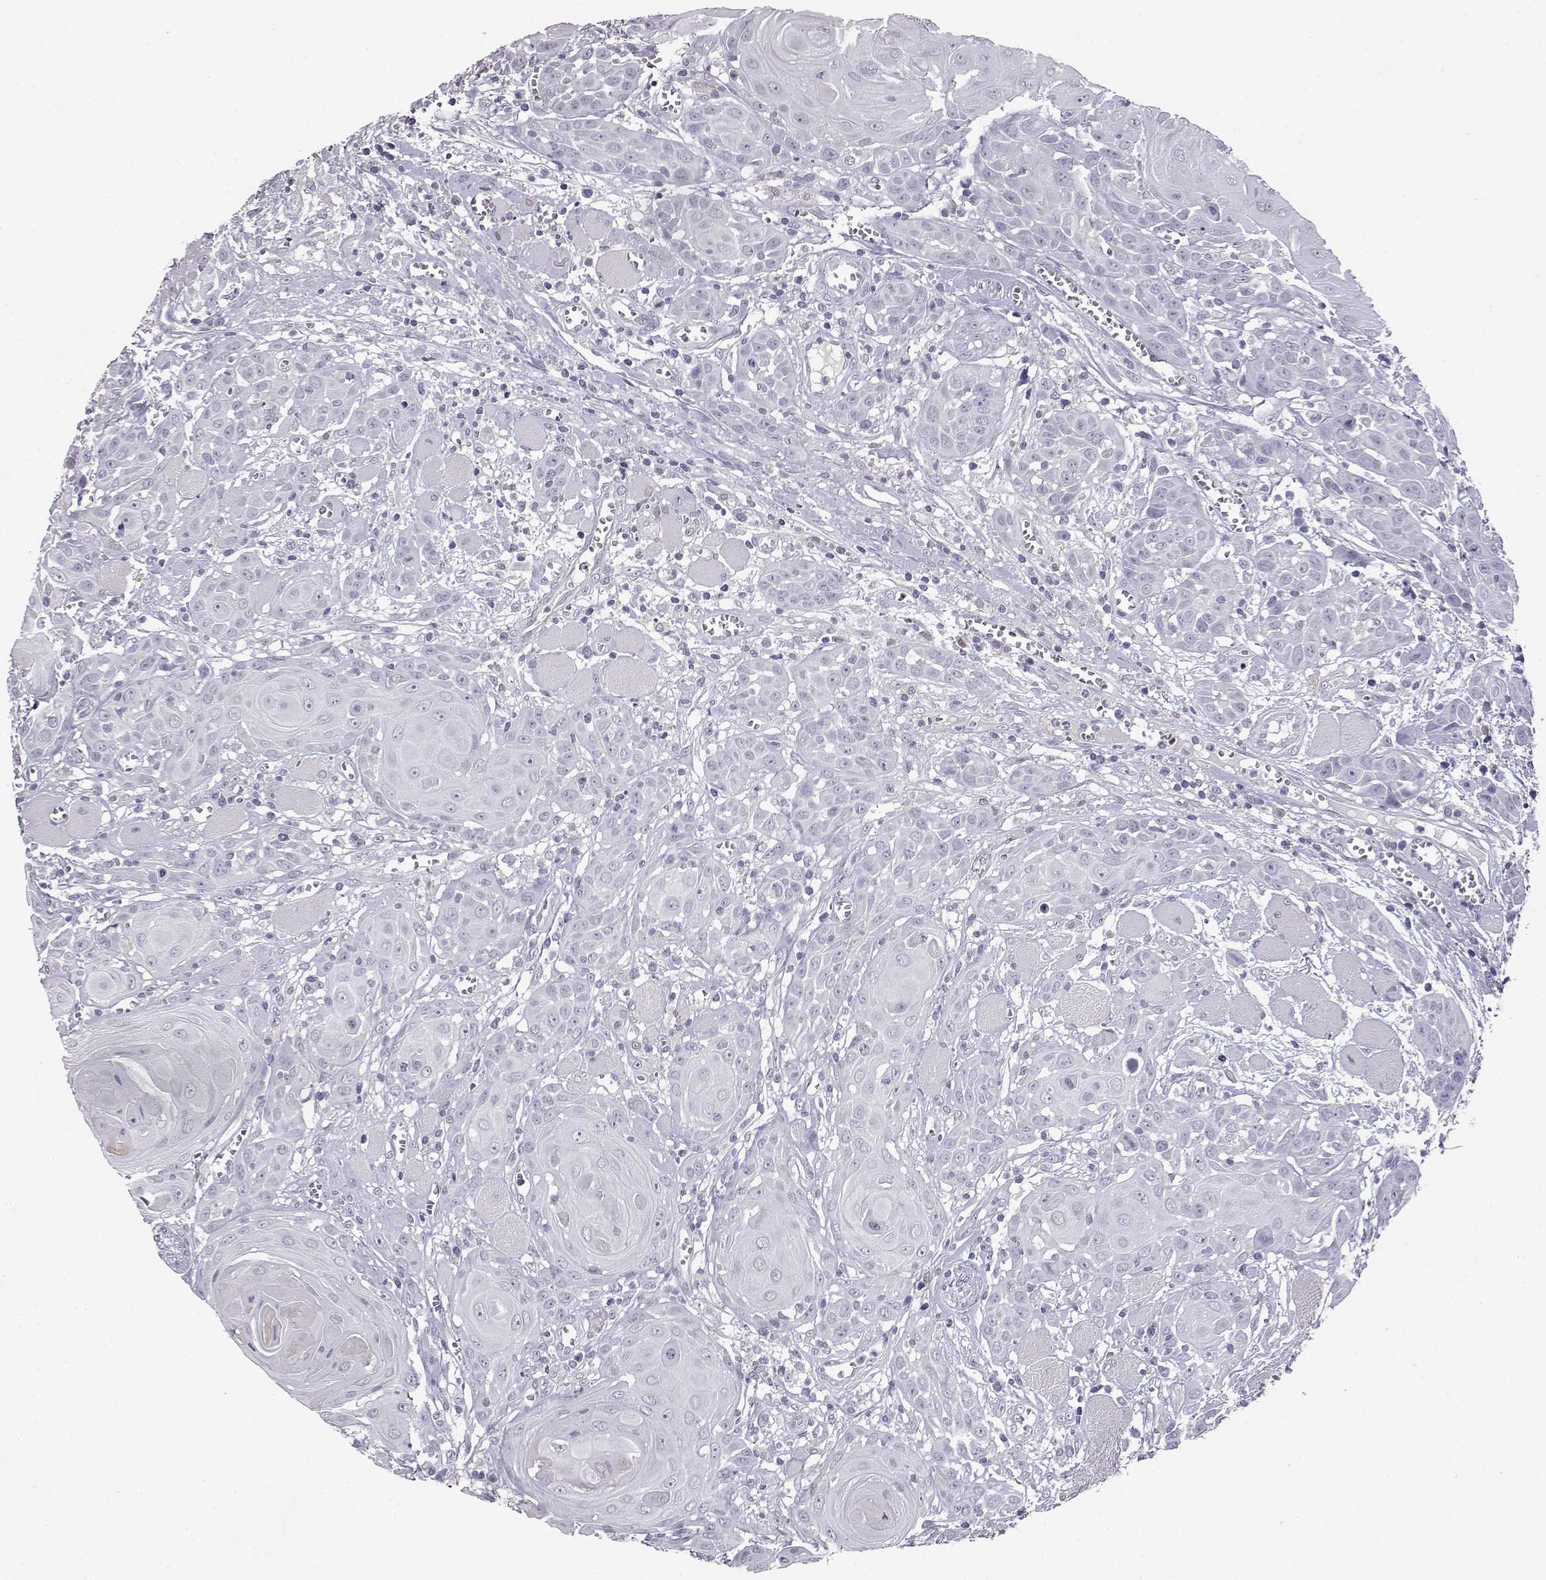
{"staining": {"intensity": "negative", "quantity": "none", "location": "none"}, "tissue": "head and neck cancer", "cell_type": "Tumor cells", "image_type": "cancer", "snomed": [{"axis": "morphology", "description": "Squamous cell carcinoma, NOS"}, {"axis": "topography", "description": "Head-Neck"}], "caption": "High magnification brightfield microscopy of head and neck cancer (squamous cell carcinoma) stained with DAB (brown) and counterstained with hematoxylin (blue): tumor cells show no significant staining. (Brightfield microscopy of DAB (3,3'-diaminobenzidine) immunohistochemistry at high magnification).", "gene": "AKR1B1", "patient": {"sex": "female", "age": 80}}